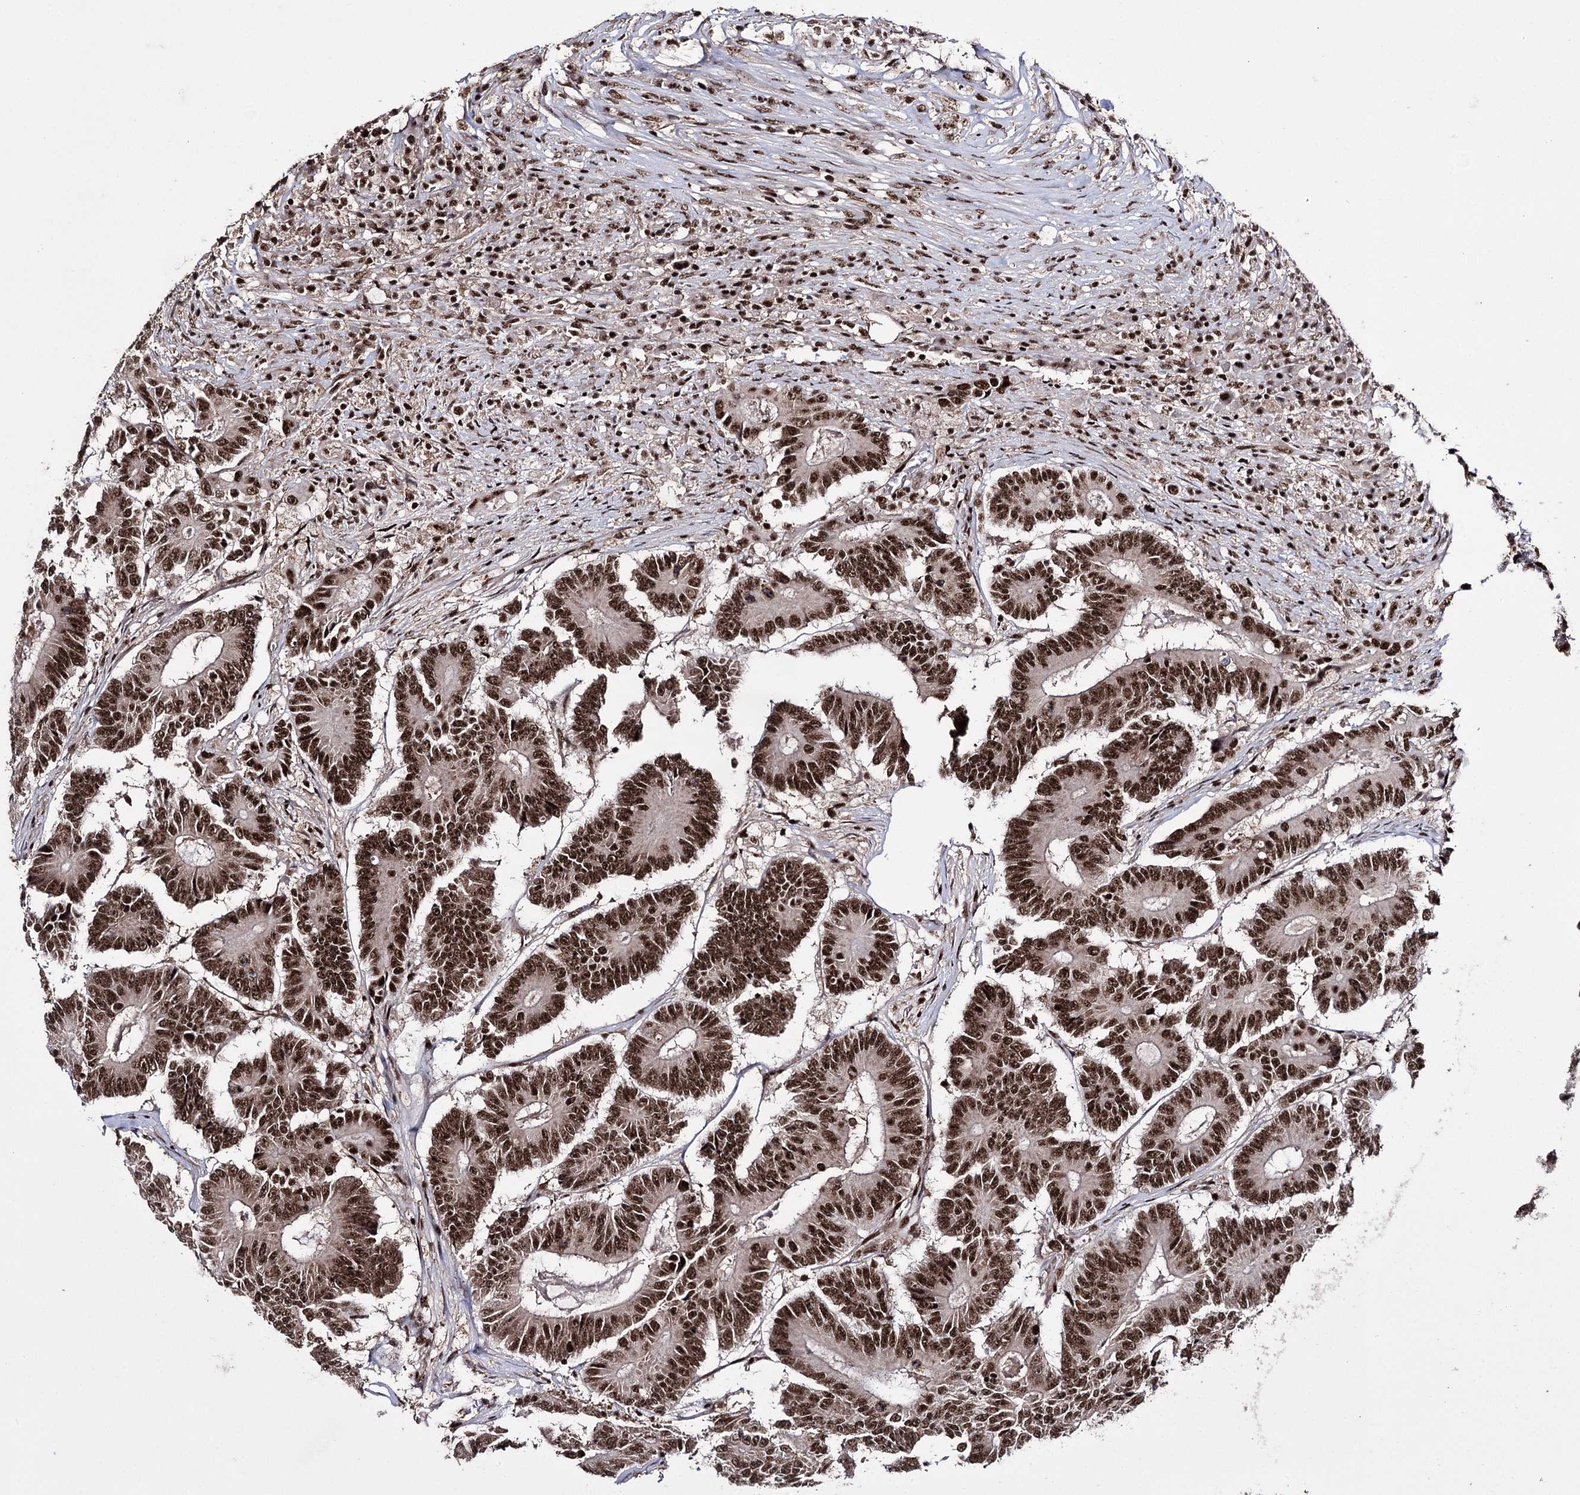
{"staining": {"intensity": "strong", "quantity": ">75%", "location": "nuclear"}, "tissue": "colorectal cancer", "cell_type": "Tumor cells", "image_type": "cancer", "snomed": [{"axis": "morphology", "description": "Adenocarcinoma, NOS"}, {"axis": "topography", "description": "Colon"}], "caption": "A brown stain highlights strong nuclear expression of a protein in human colorectal cancer (adenocarcinoma) tumor cells. Nuclei are stained in blue.", "gene": "PRPF40A", "patient": {"sex": "male", "age": 83}}